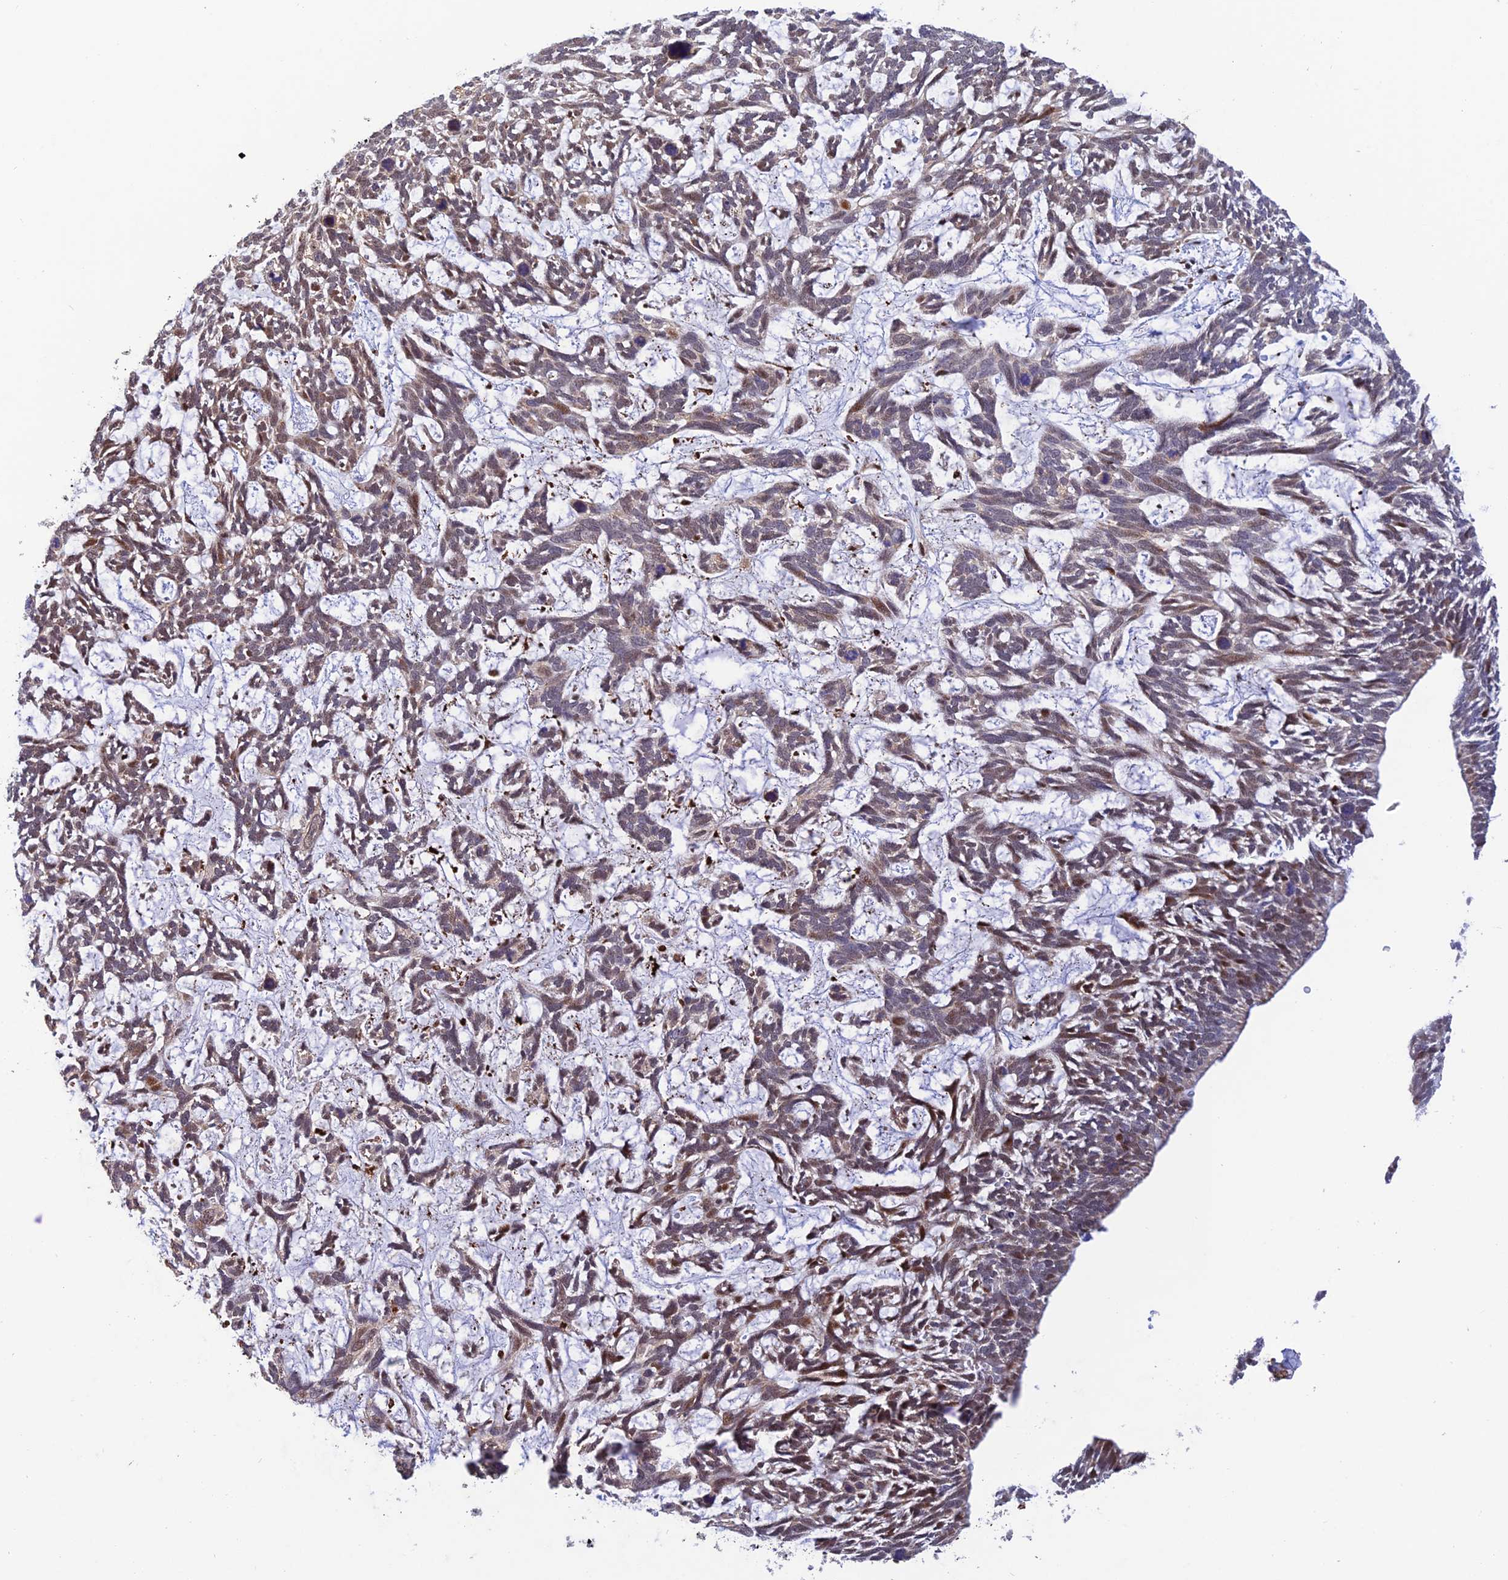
{"staining": {"intensity": "weak", "quantity": "25%-75%", "location": "nuclear"}, "tissue": "skin cancer", "cell_type": "Tumor cells", "image_type": "cancer", "snomed": [{"axis": "morphology", "description": "Basal cell carcinoma"}, {"axis": "topography", "description": "Skin"}], "caption": "Skin cancer (basal cell carcinoma) tissue displays weak nuclear expression in approximately 25%-75% of tumor cells, visualized by immunohistochemistry.", "gene": "WDR55", "patient": {"sex": "male", "age": 88}}